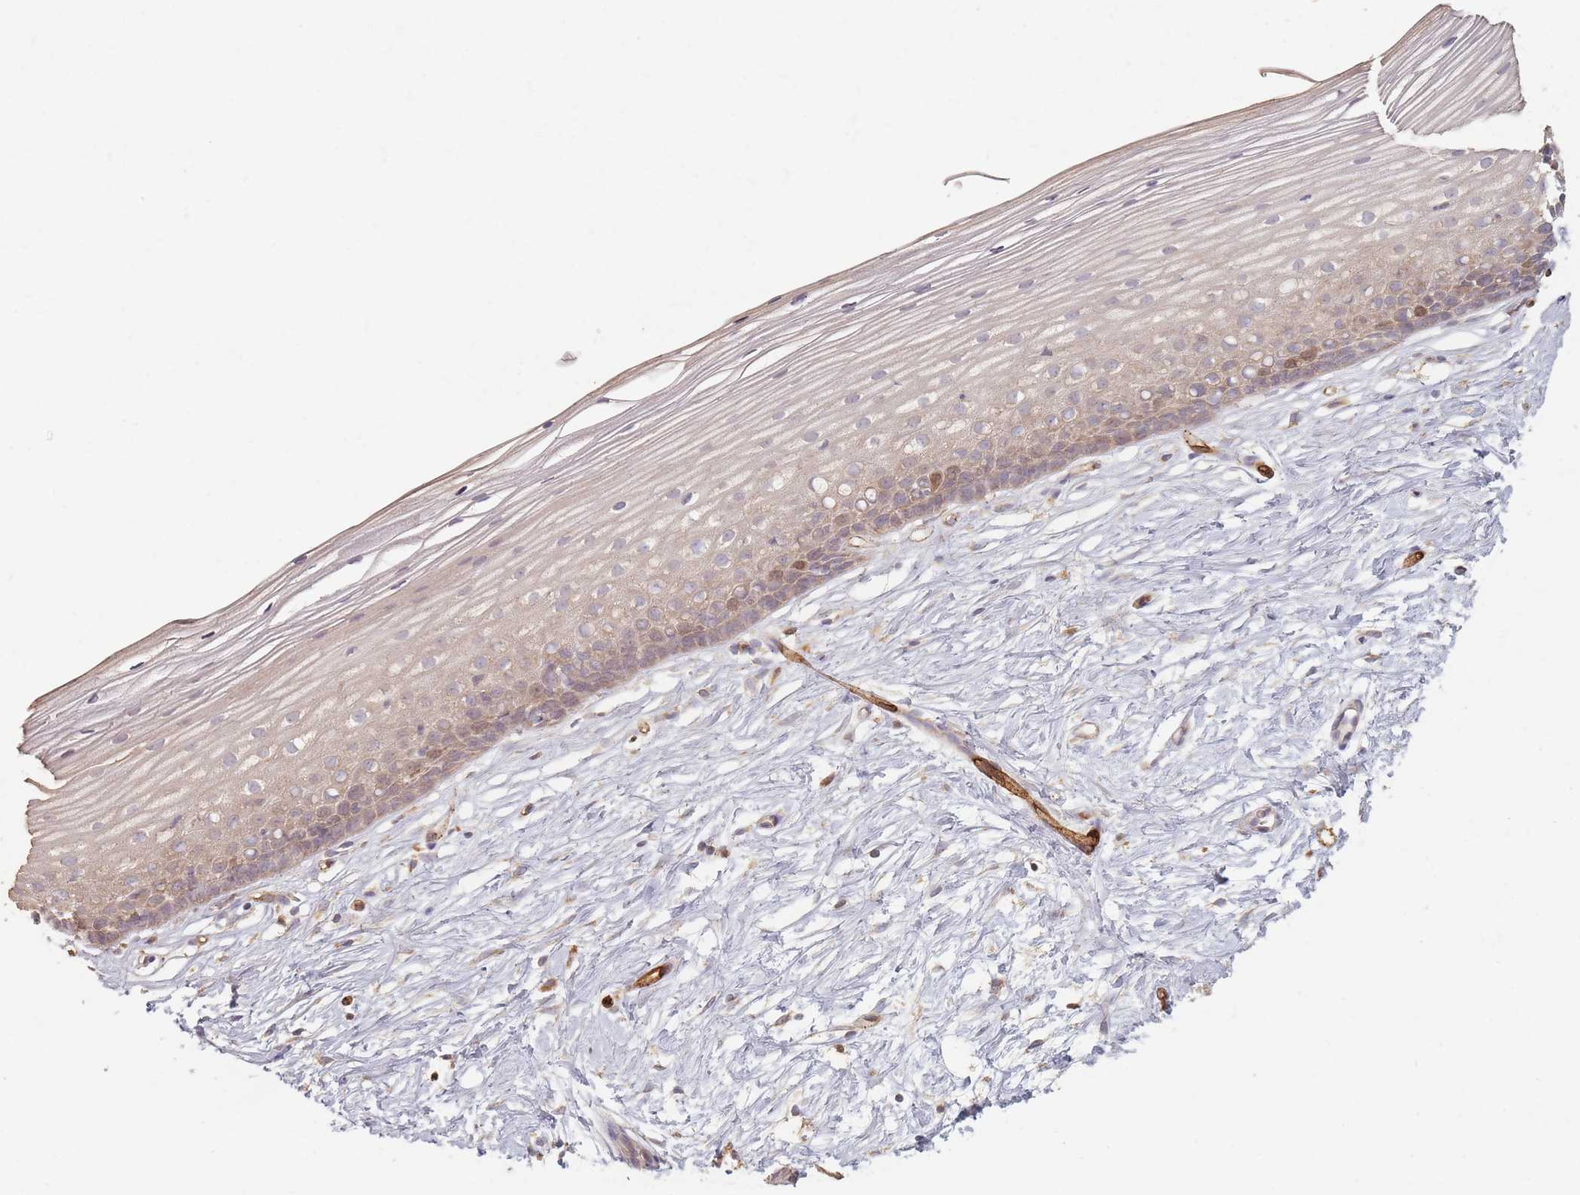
{"staining": {"intensity": "weak", "quantity": "25%-75%", "location": "cytoplasmic/membranous"}, "tissue": "cervix", "cell_type": "Glandular cells", "image_type": "normal", "snomed": [{"axis": "morphology", "description": "Normal tissue, NOS"}, {"axis": "topography", "description": "Cervix"}], "caption": "This histopathology image shows immunohistochemistry (IHC) staining of unremarkable human cervix, with low weak cytoplasmic/membranous positivity in approximately 25%-75% of glandular cells.", "gene": "MRPS6", "patient": {"sex": "female", "age": 40}}